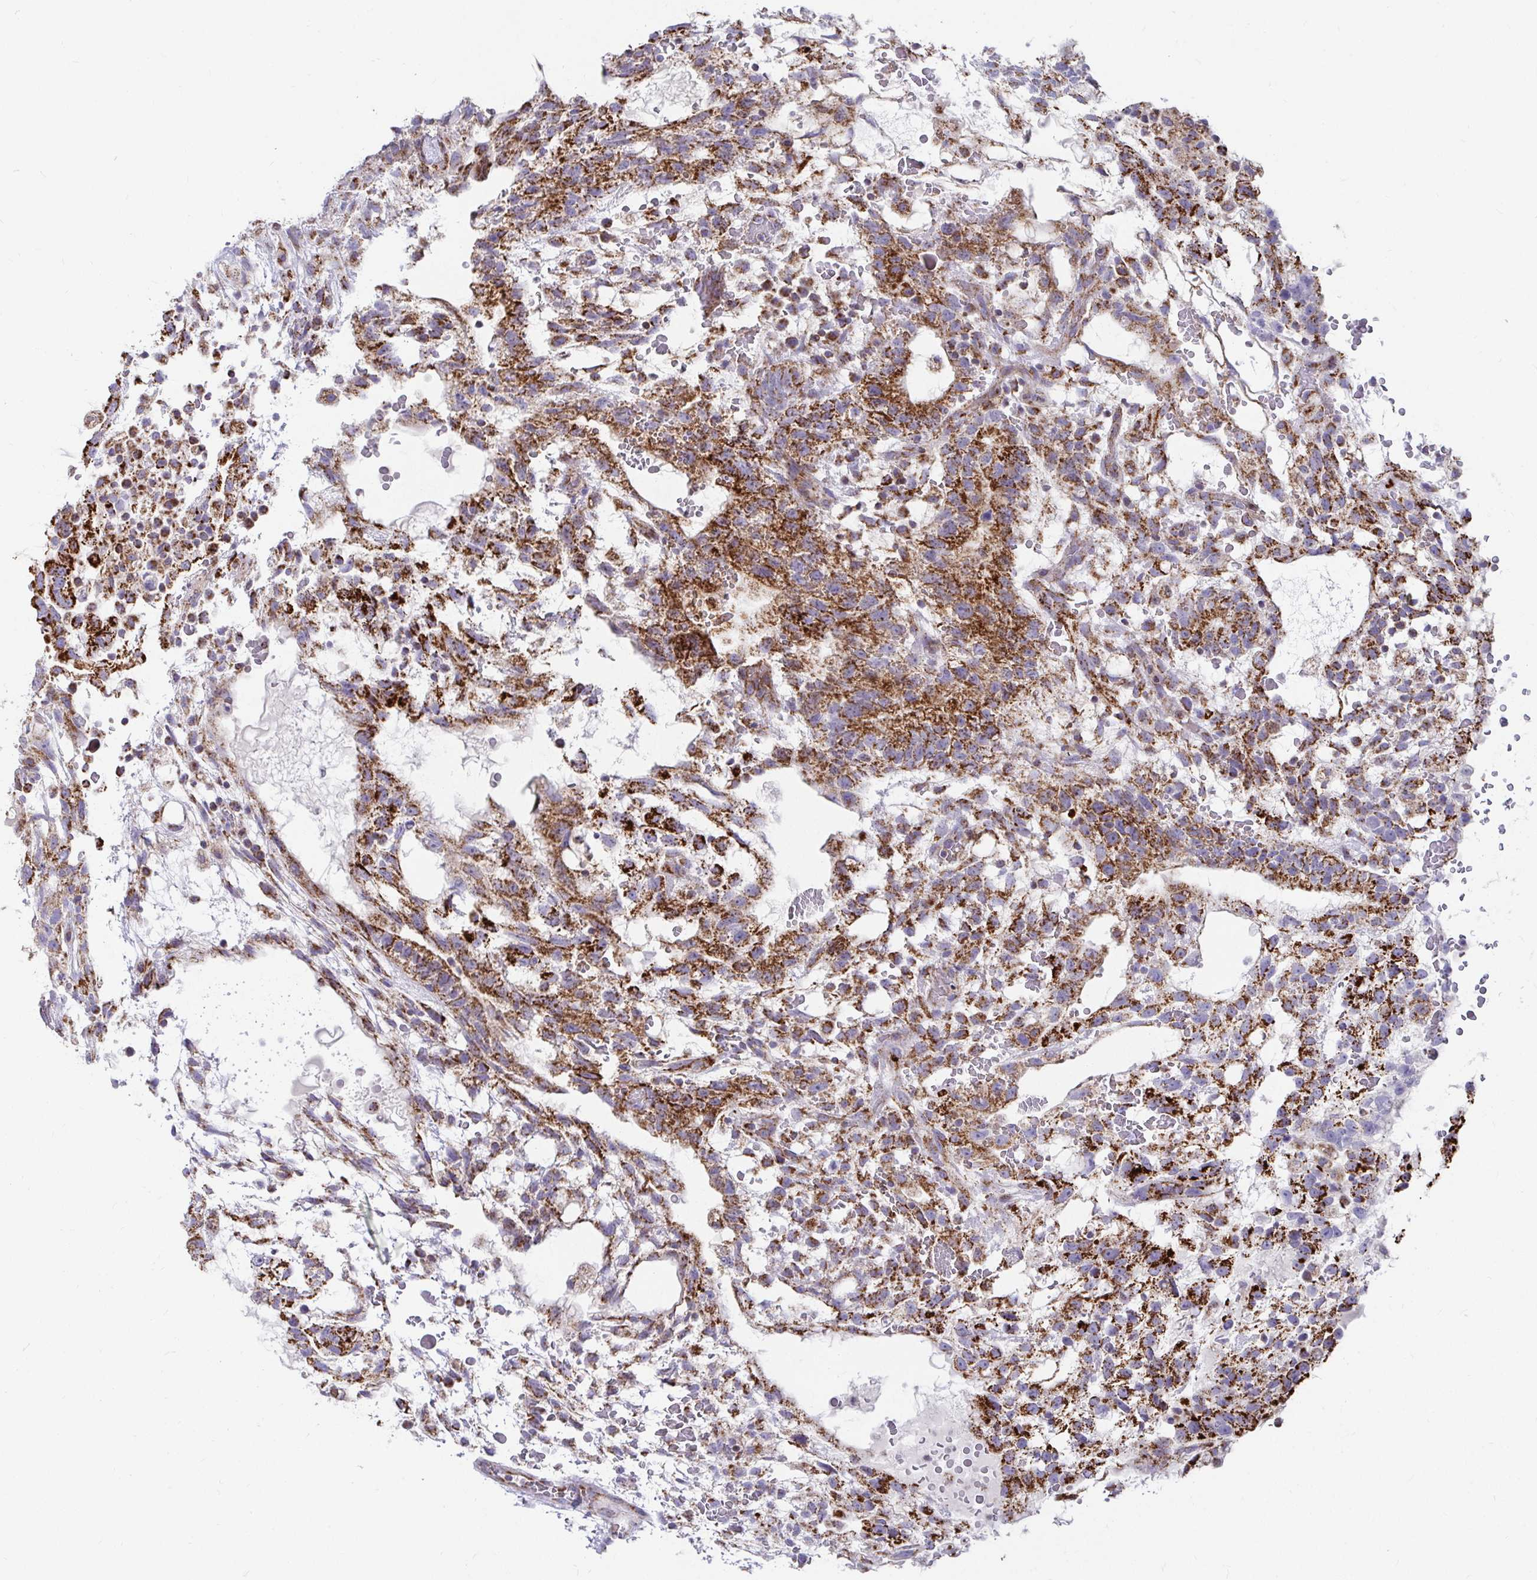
{"staining": {"intensity": "strong", "quantity": ">75%", "location": "cytoplasmic/membranous"}, "tissue": "testis cancer", "cell_type": "Tumor cells", "image_type": "cancer", "snomed": [{"axis": "morphology", "description": "Normal tissue, NOS"}, {"axis": "morphology", "description": "Carcinoma, Embryonal, NOS"}, {"axis": "topography", "description": "Testis"}], "caption": "About >75% of tumor cells in embryonal carcinoma (testis) reveal strong cytoplasmic/membranous protein positivity as visualized by brown immunohistochemical staining.", "gene": "EXOC5", "patient": {"sex": "male", "age": 32}}